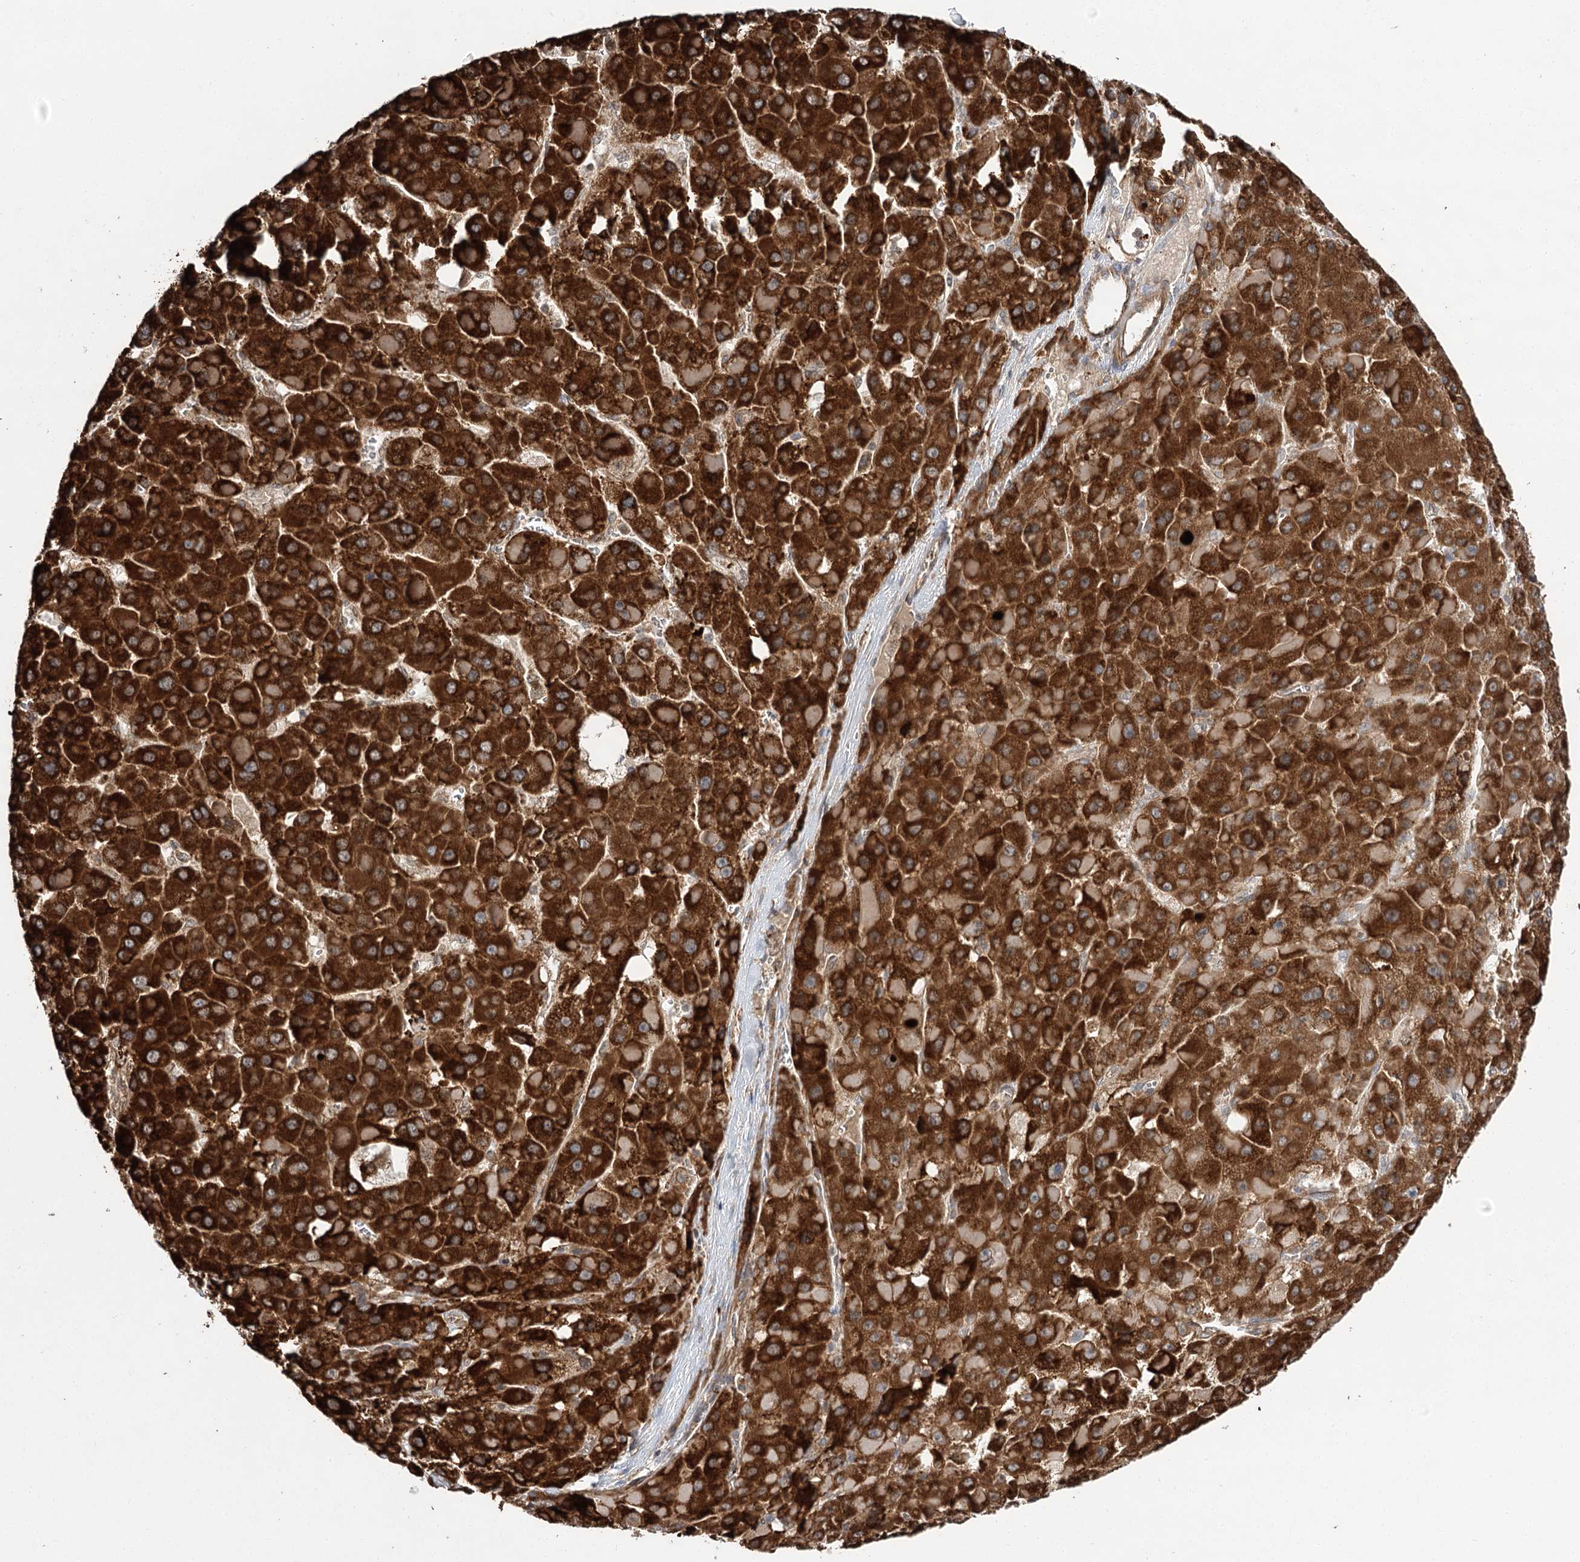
{"staining": {"intensity": "strong", "quantity": ">75%", "location": "cytoplasmic/membranous"}, "tissue": "liver cancer", "cell_type": "Tumor cells", "image_type": "cancer", "snomed": [{"axis": "morphology", "description": "Carcinoma, Hepatocellular, NOS"}, {"axis": "topography", "description": "Liver"}], "caption": "Protein staining of liver cancer (hepatocellular carcinoma) tissue exhibits strong cytoplasmic/membranous positivity in approximately >75% of tumor cells. The protein is stained brown, and the nuclei are stained in blue (DAB (3,3'-diaminobenzidine) IHC with brightfield microscopy, high magnification).", "gene": "DNAJB14", "patient": {"sex": "female", "age": 73}}